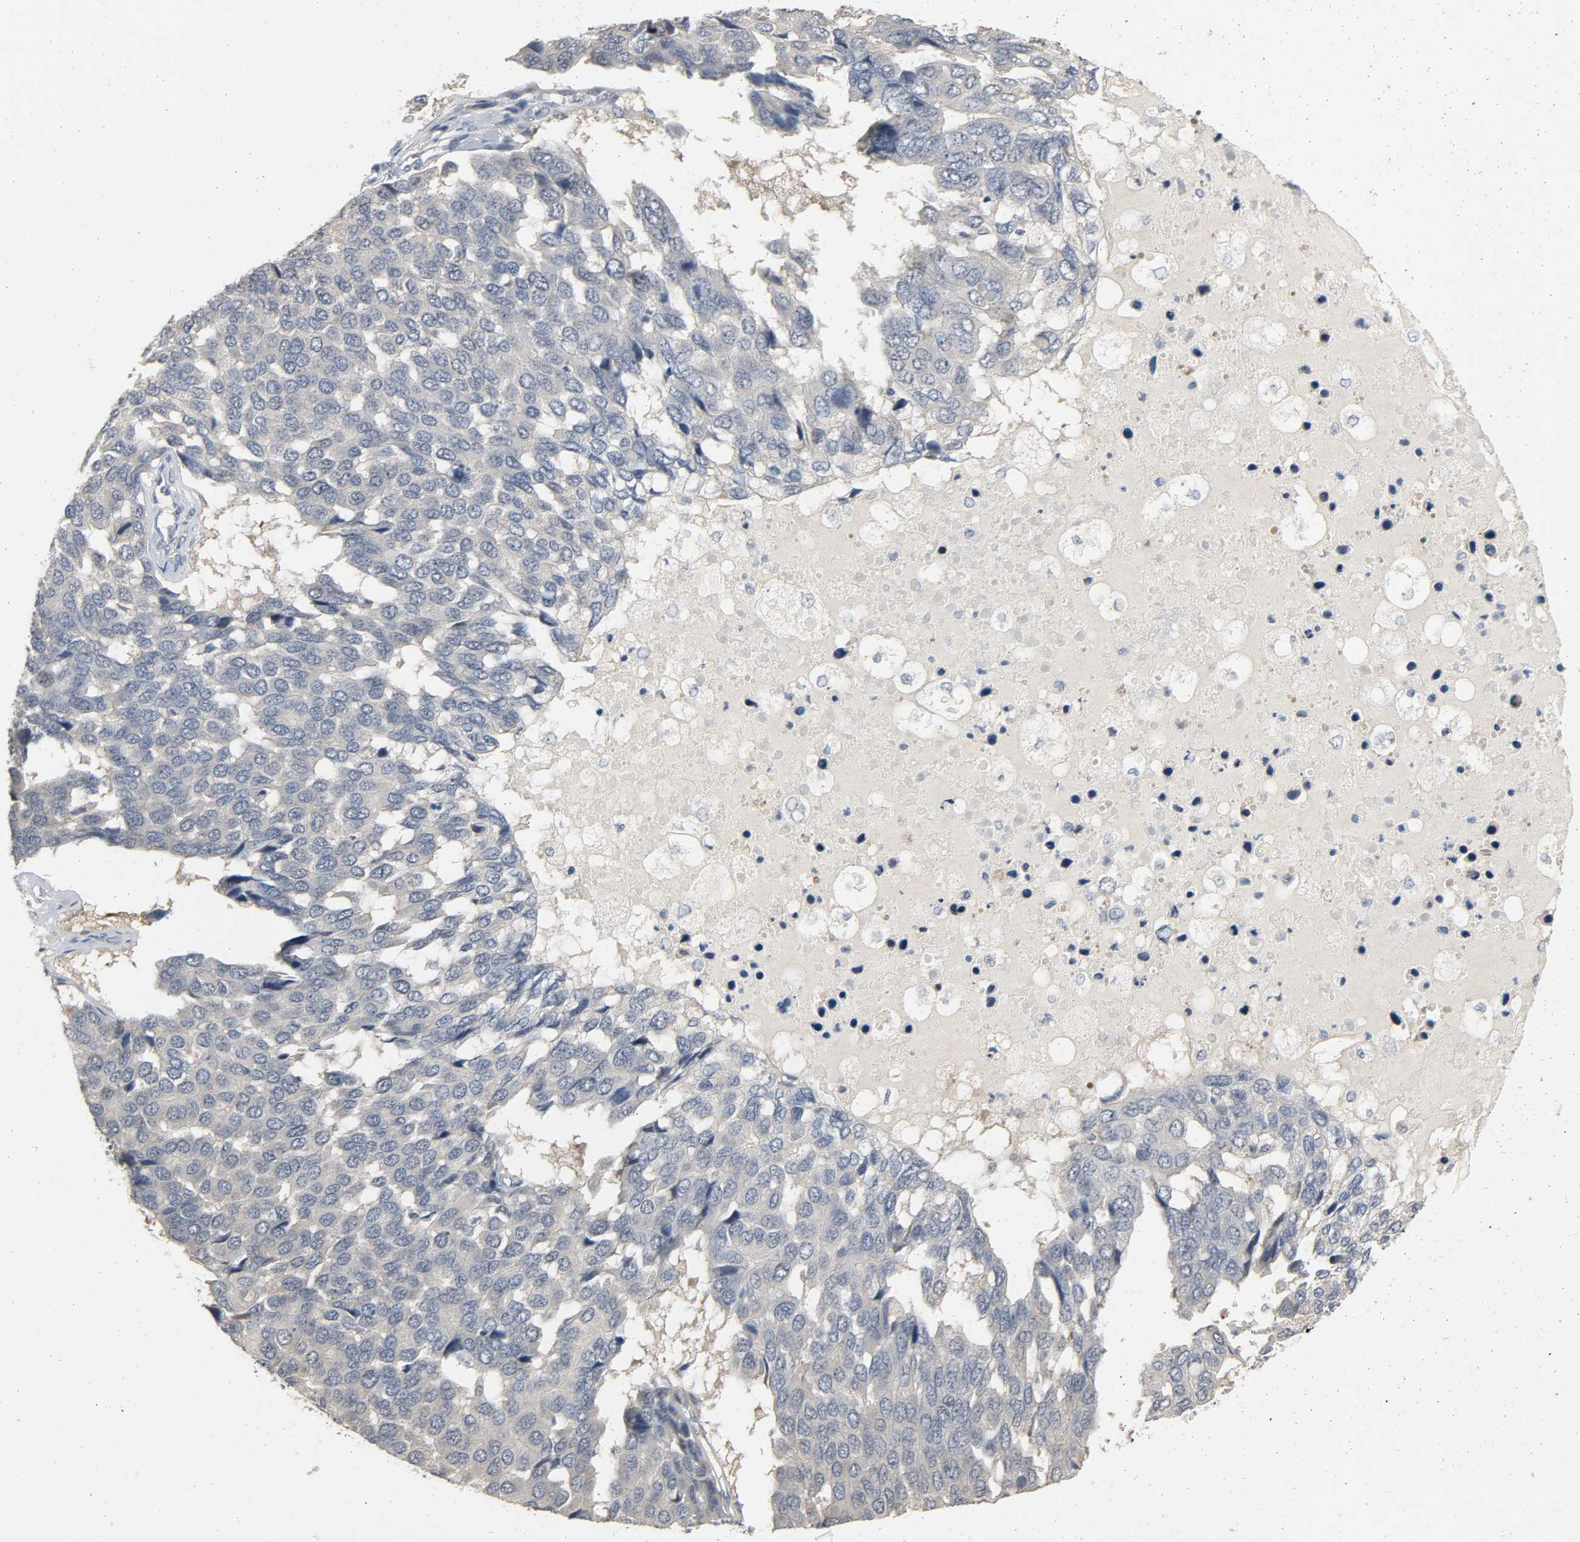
{"staining": {"intensity": "negative", "quantity": "none", "location": "none"}, "tissue": "pancreatic cancer", "cell_type": "Tumor cells", "image_type": "cancer", "snomed": [{"axis": "morphology", "description": "Adenocarcinoma, NOS"}, {"axis": "topography", "description": "Pancreas"}], "caption": "Immunohistochemistry of human pancreatic cancer (adenocarcinoma) exhibits no staining in tumor cells.", "gene": "CD4", "patient": {"sex": "male", "age": 50}}